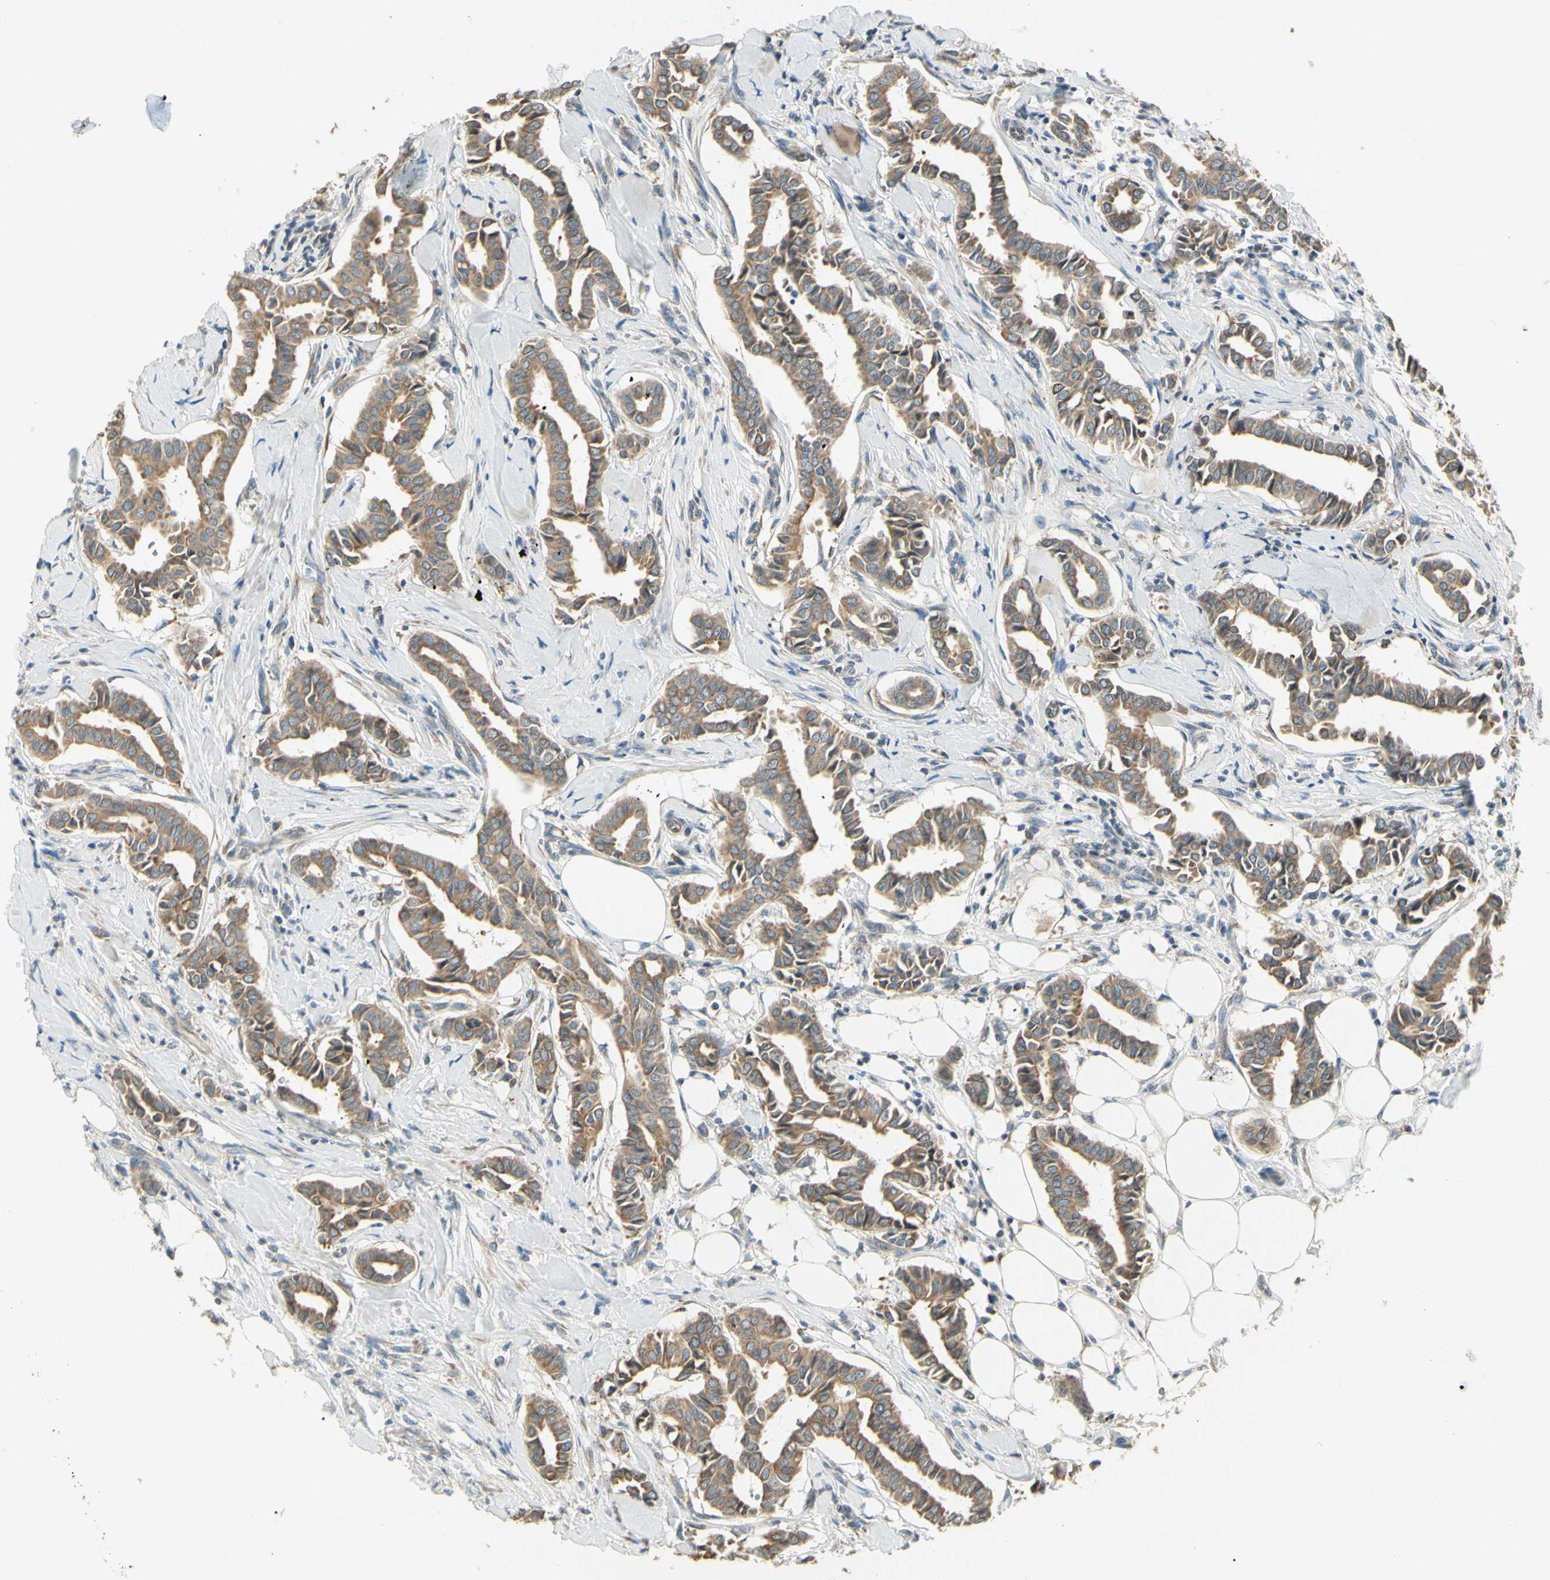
{"staining": {"intensity": "moderate", "quantity": ">75%", "location": "cytoplasmic/membranous"}, "tissue": "head and neck cancer", "cell_type": "Tumor cells", "image_type": "cancer", "snomed": [{"axis": "morphology", "description": "Adenocarcinoma, NOS"}, {"axis": "topography", "description": "Salivary gland"}, {"axis": "topography", "description": "Head-Neck"}], "caption": "Immunohistochemical staining of head and neck adenocarcinoma reveals medium levels of moderate cytoplasmic/membranous positivity in approximately >75% of tumor cells. The staining was performed using DAB to visualize the protein expression in brown, while the nuclei were stained in blue with hematoxylin (Magnification: 20x).", "gene": "IGDCC4", "patient": {"sex": "female", "age": 59}}